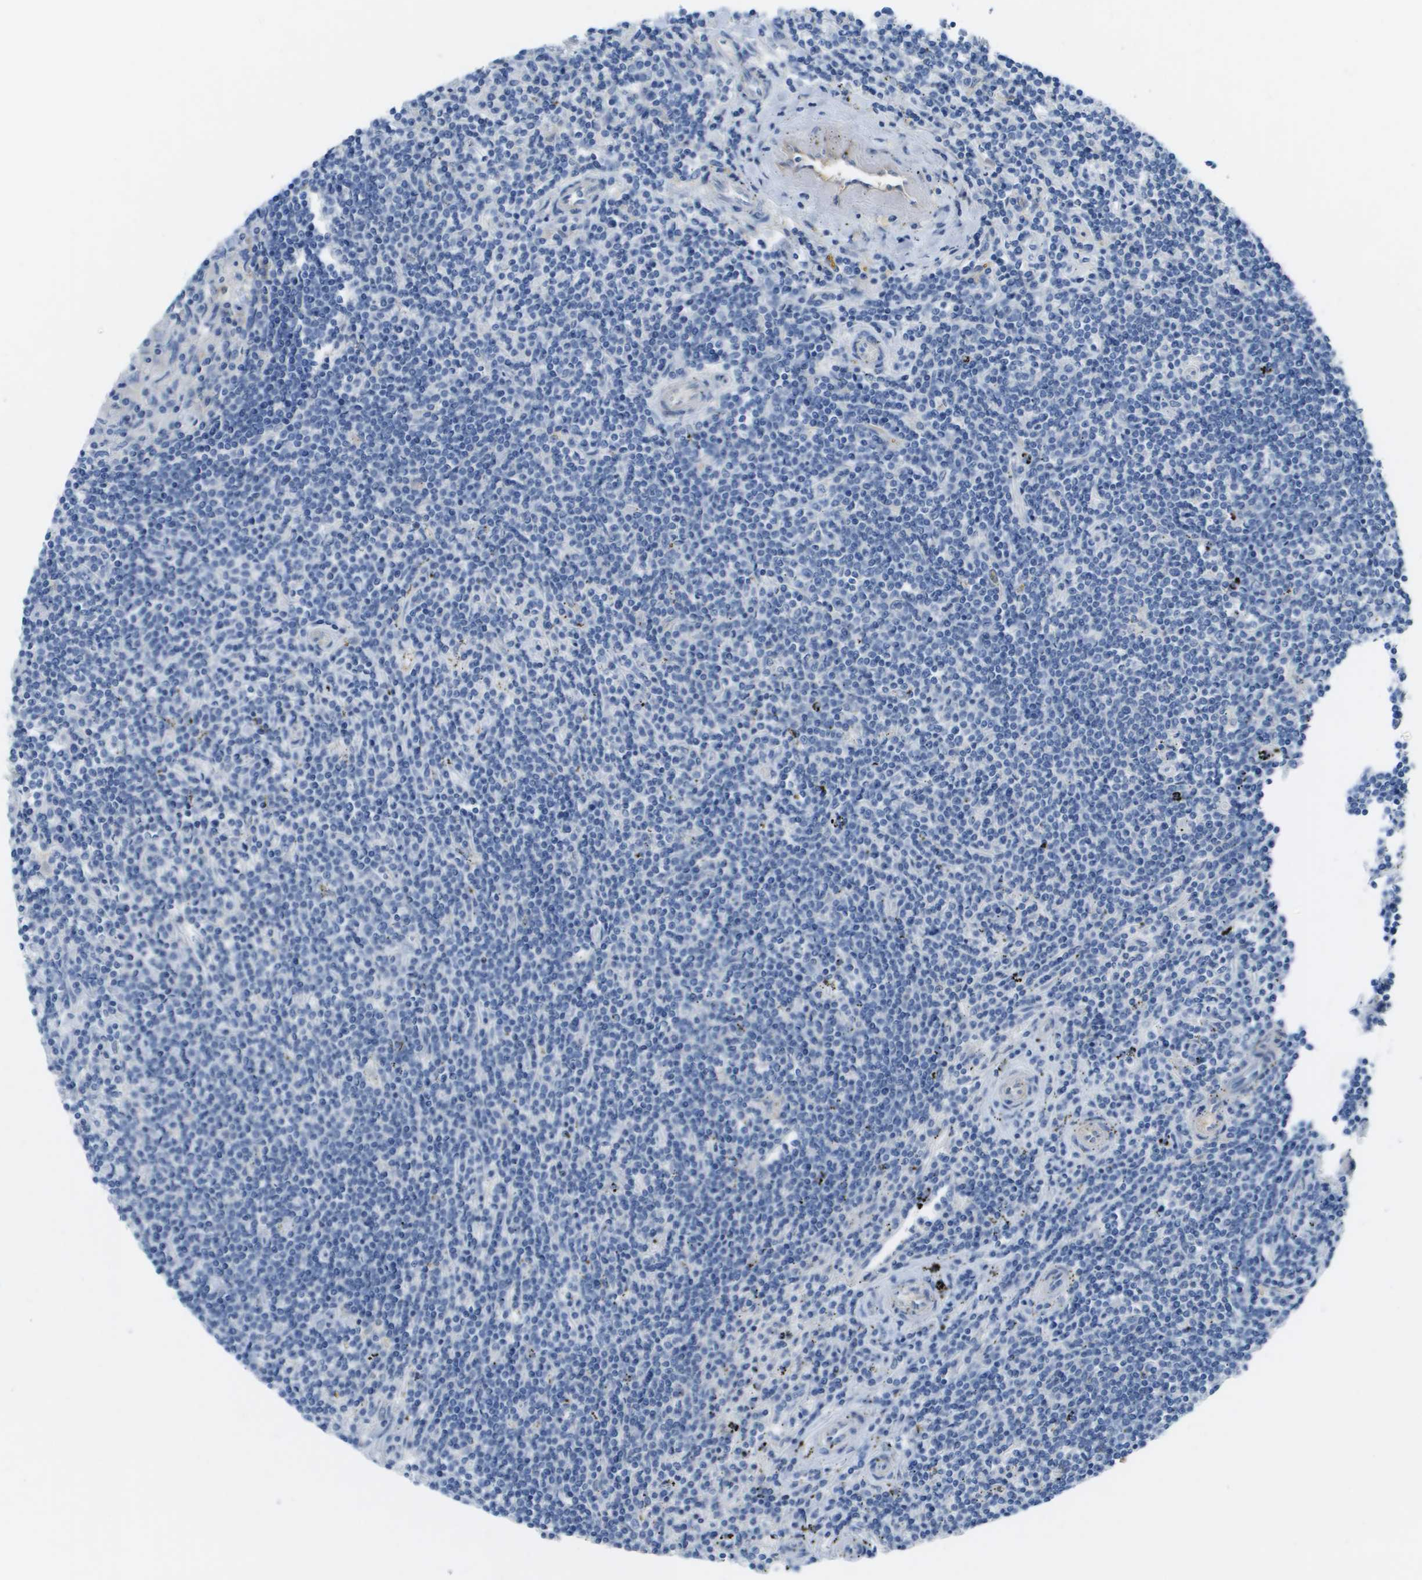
{"staining": {"intensity": "negative", "quantity": "none", "location": "none"}, "tissue": "lymphoma", "cell_type": "Tumor cells", "image_type": "cancer", "snomed": [{"axis": "morphology", "description": "Malignant lymphoma, non-Hodgkin's type, Low grade"}, {"axis": "topography", "description": "Spleen"}], "caption": "IHC of human low-grade malignant lymphoma, non-Hodgkin's type displays no expression in tumor cells.", "gene": "CD46", "patient": {"sex": "male", "age": 76}}